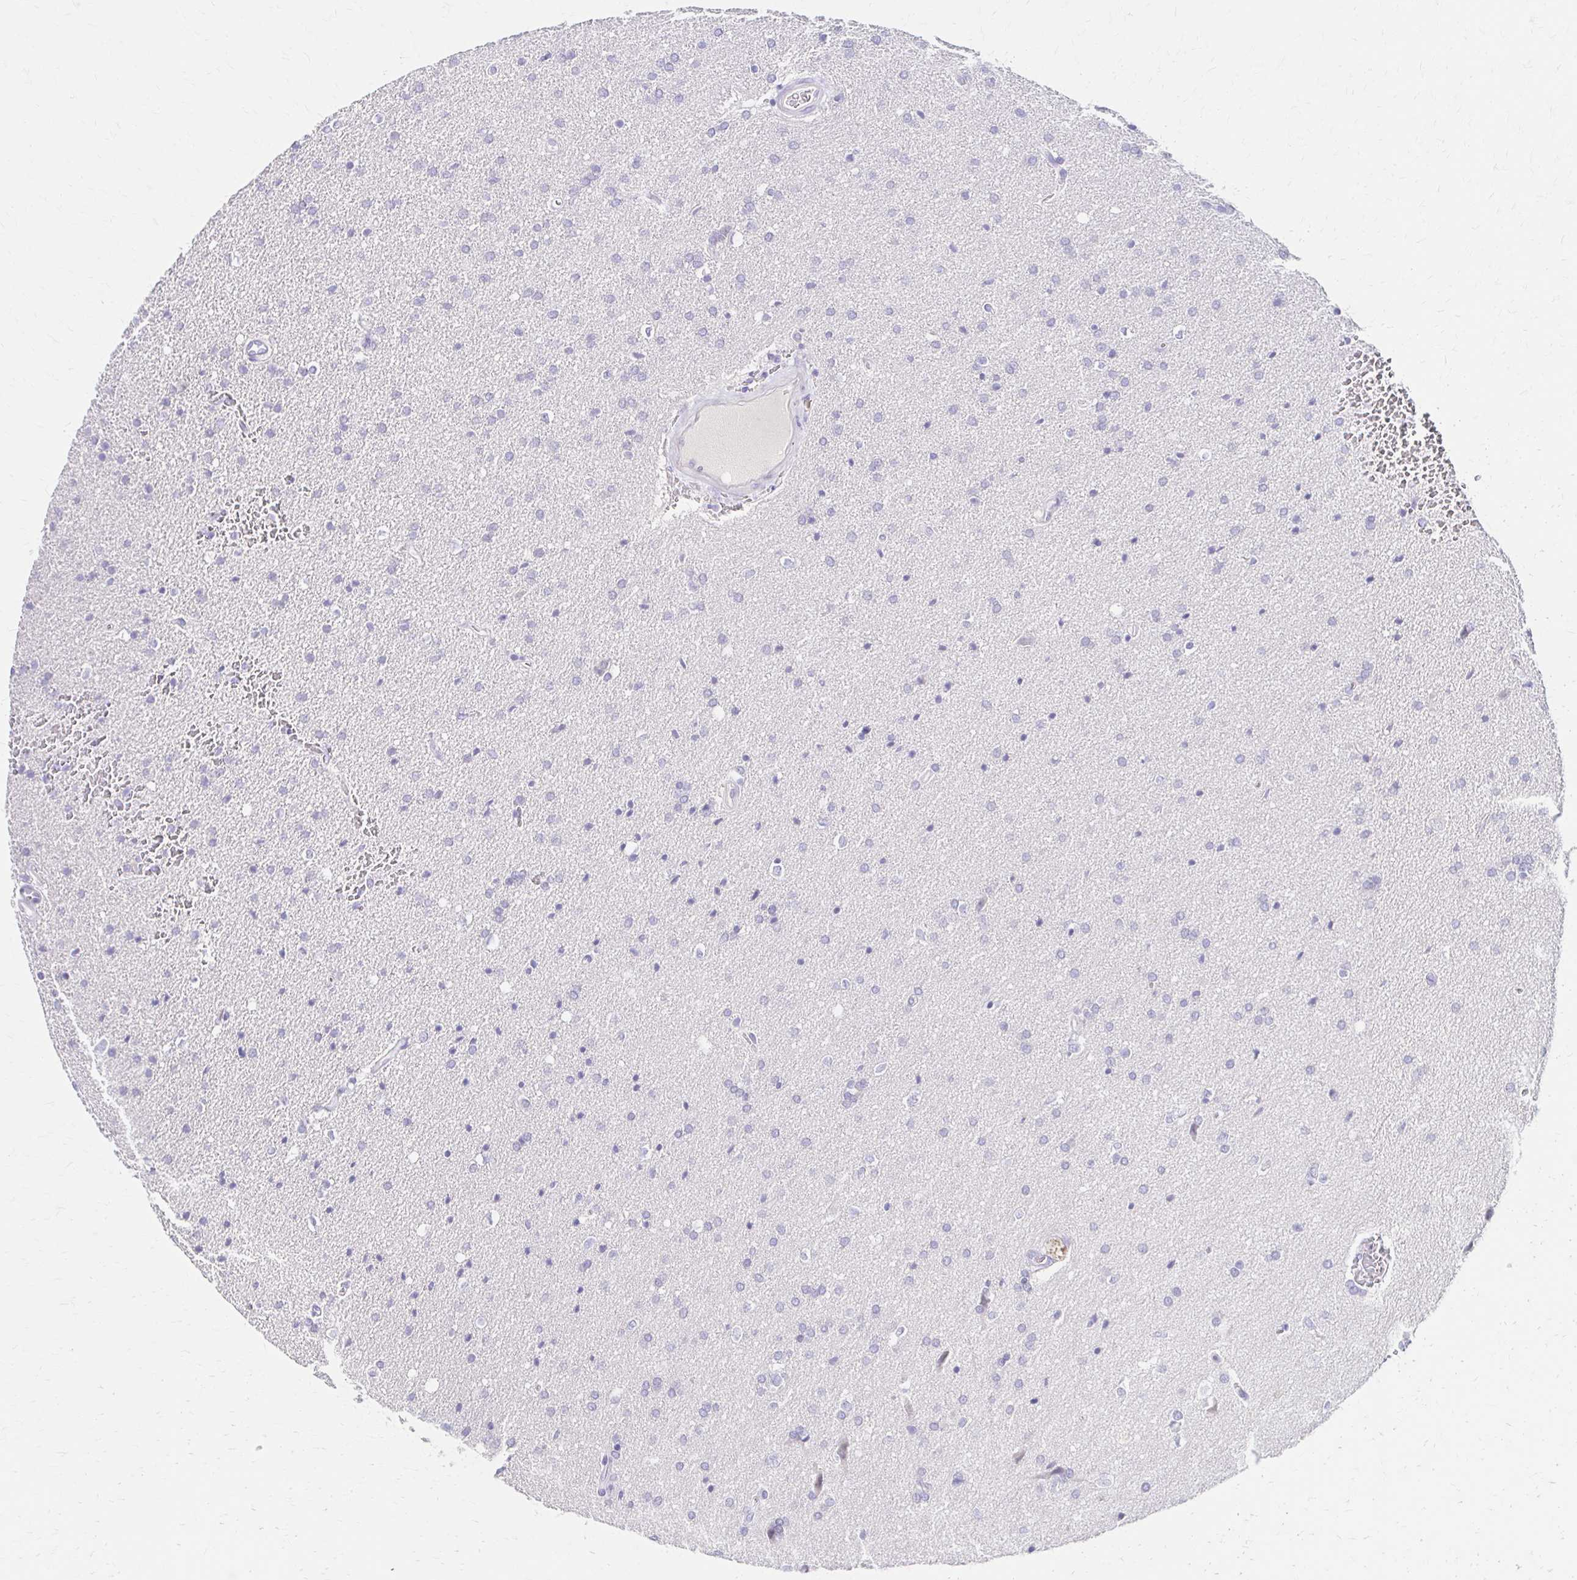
{"staining": {"intensity": "negative", "quantity": "none", "location": "none"}, "tissue": "glioma", "cell_type": "Tumor cells", "image_type": "cancer", "snomed": [{"axis": "morphology", "description": "Glioma, malignant, Low grade"}, {"axis": "topography", "description": "Brain"}], "caption": "Tumor cells are negative for brown protein staining in malignant low-grade glioma.", "gene": "AZGP1", "patient": {"sex": "female", "age": 34}}